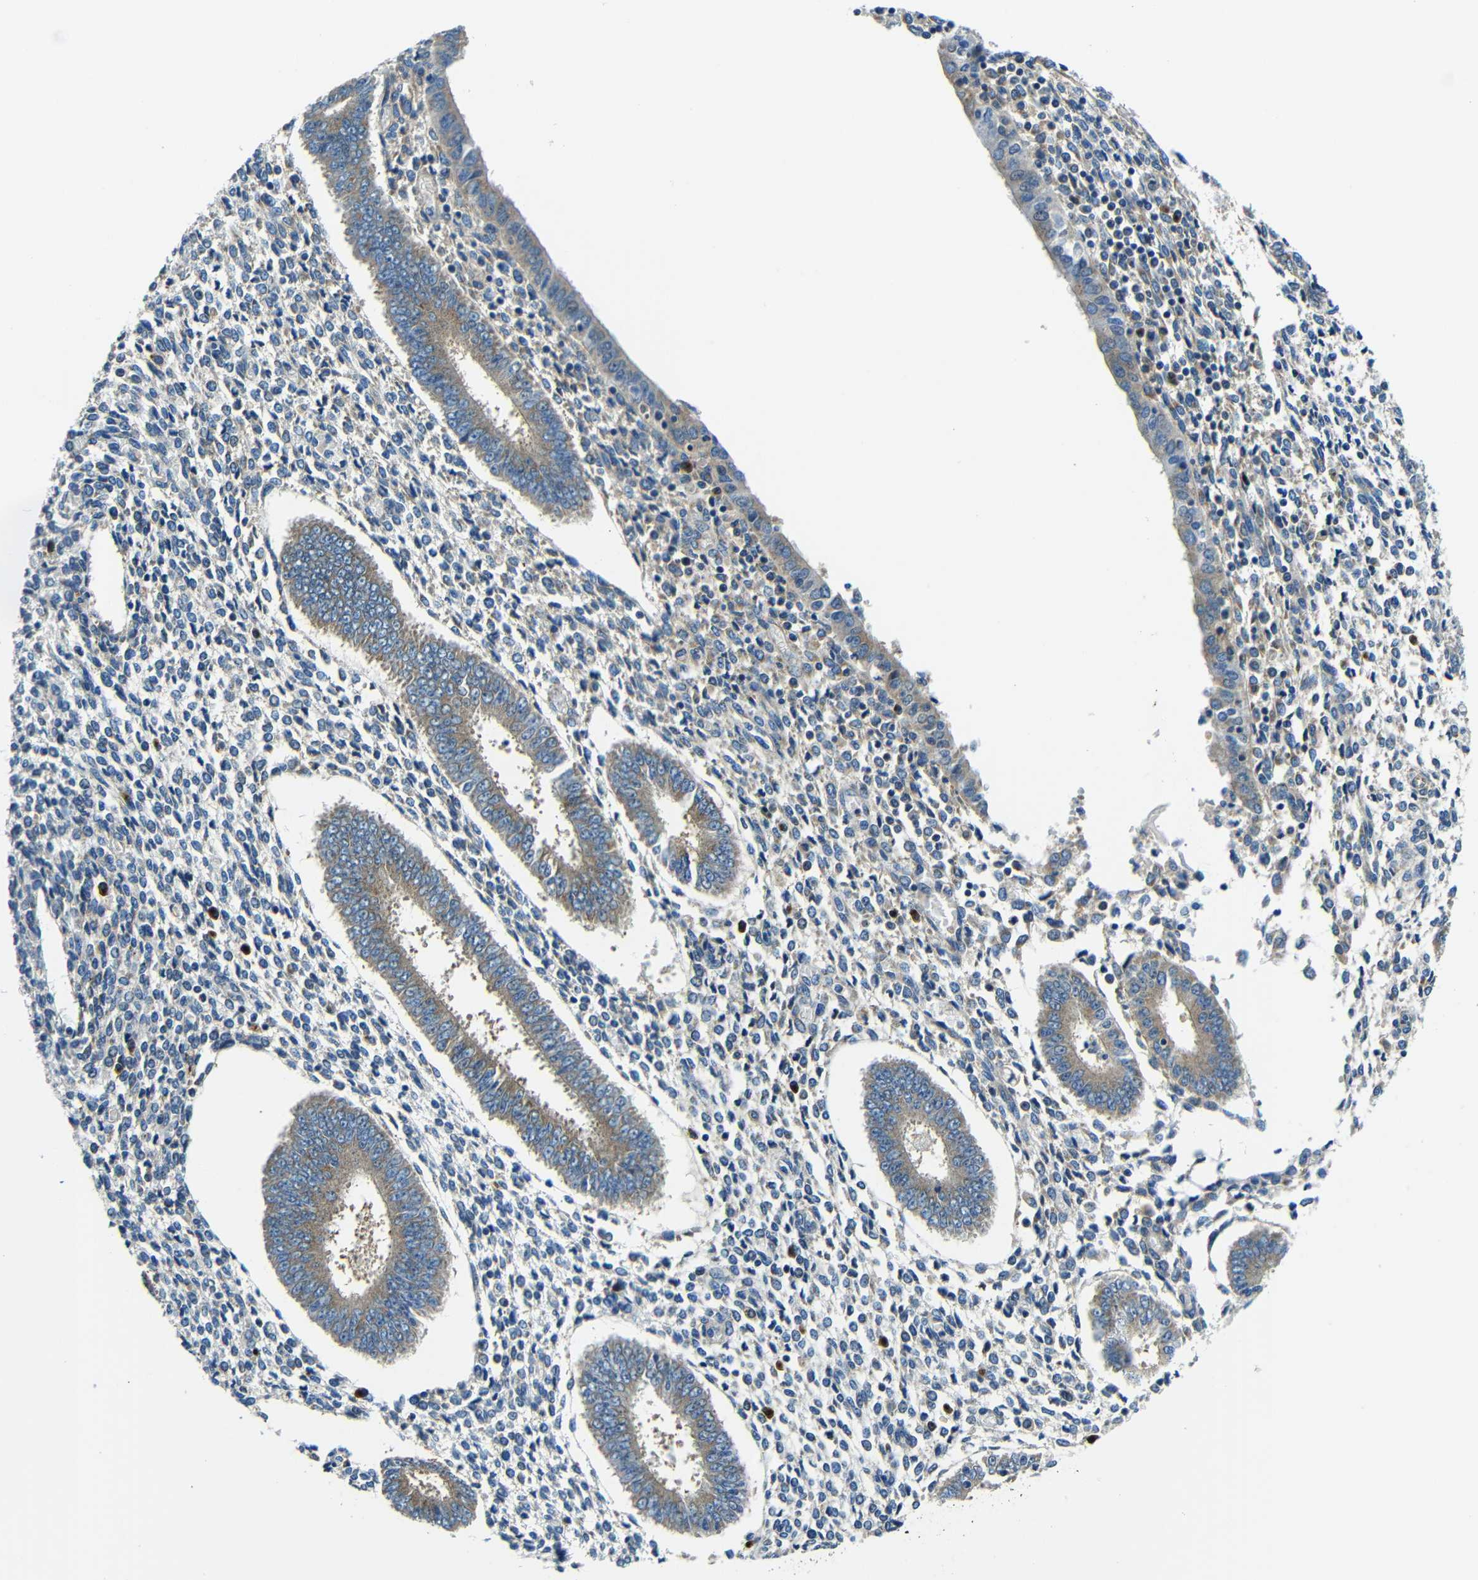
{"staining": {"intensity": "weak", "quantity": "<25%", "location": "cytoplasmic/membranous"}, "tissue": "endometrium", "cell_type": "Cells in endometrial stroma", "image_type": "normal", "snomed": [{"axis": "morphology", "description": "Normal tissue, NOS"}, {"axis": "topography", "description": "Endometrium"}], "caption": "The photomicrograph shows no staining of cells in endometrial stroma in unremarkable endometrium. The staining is performed using DAB brown chromogen with nuclei counter-stained in using hematoxylin.", "gene": "USO1", "patient": {"sex": "female", "age": 35}}